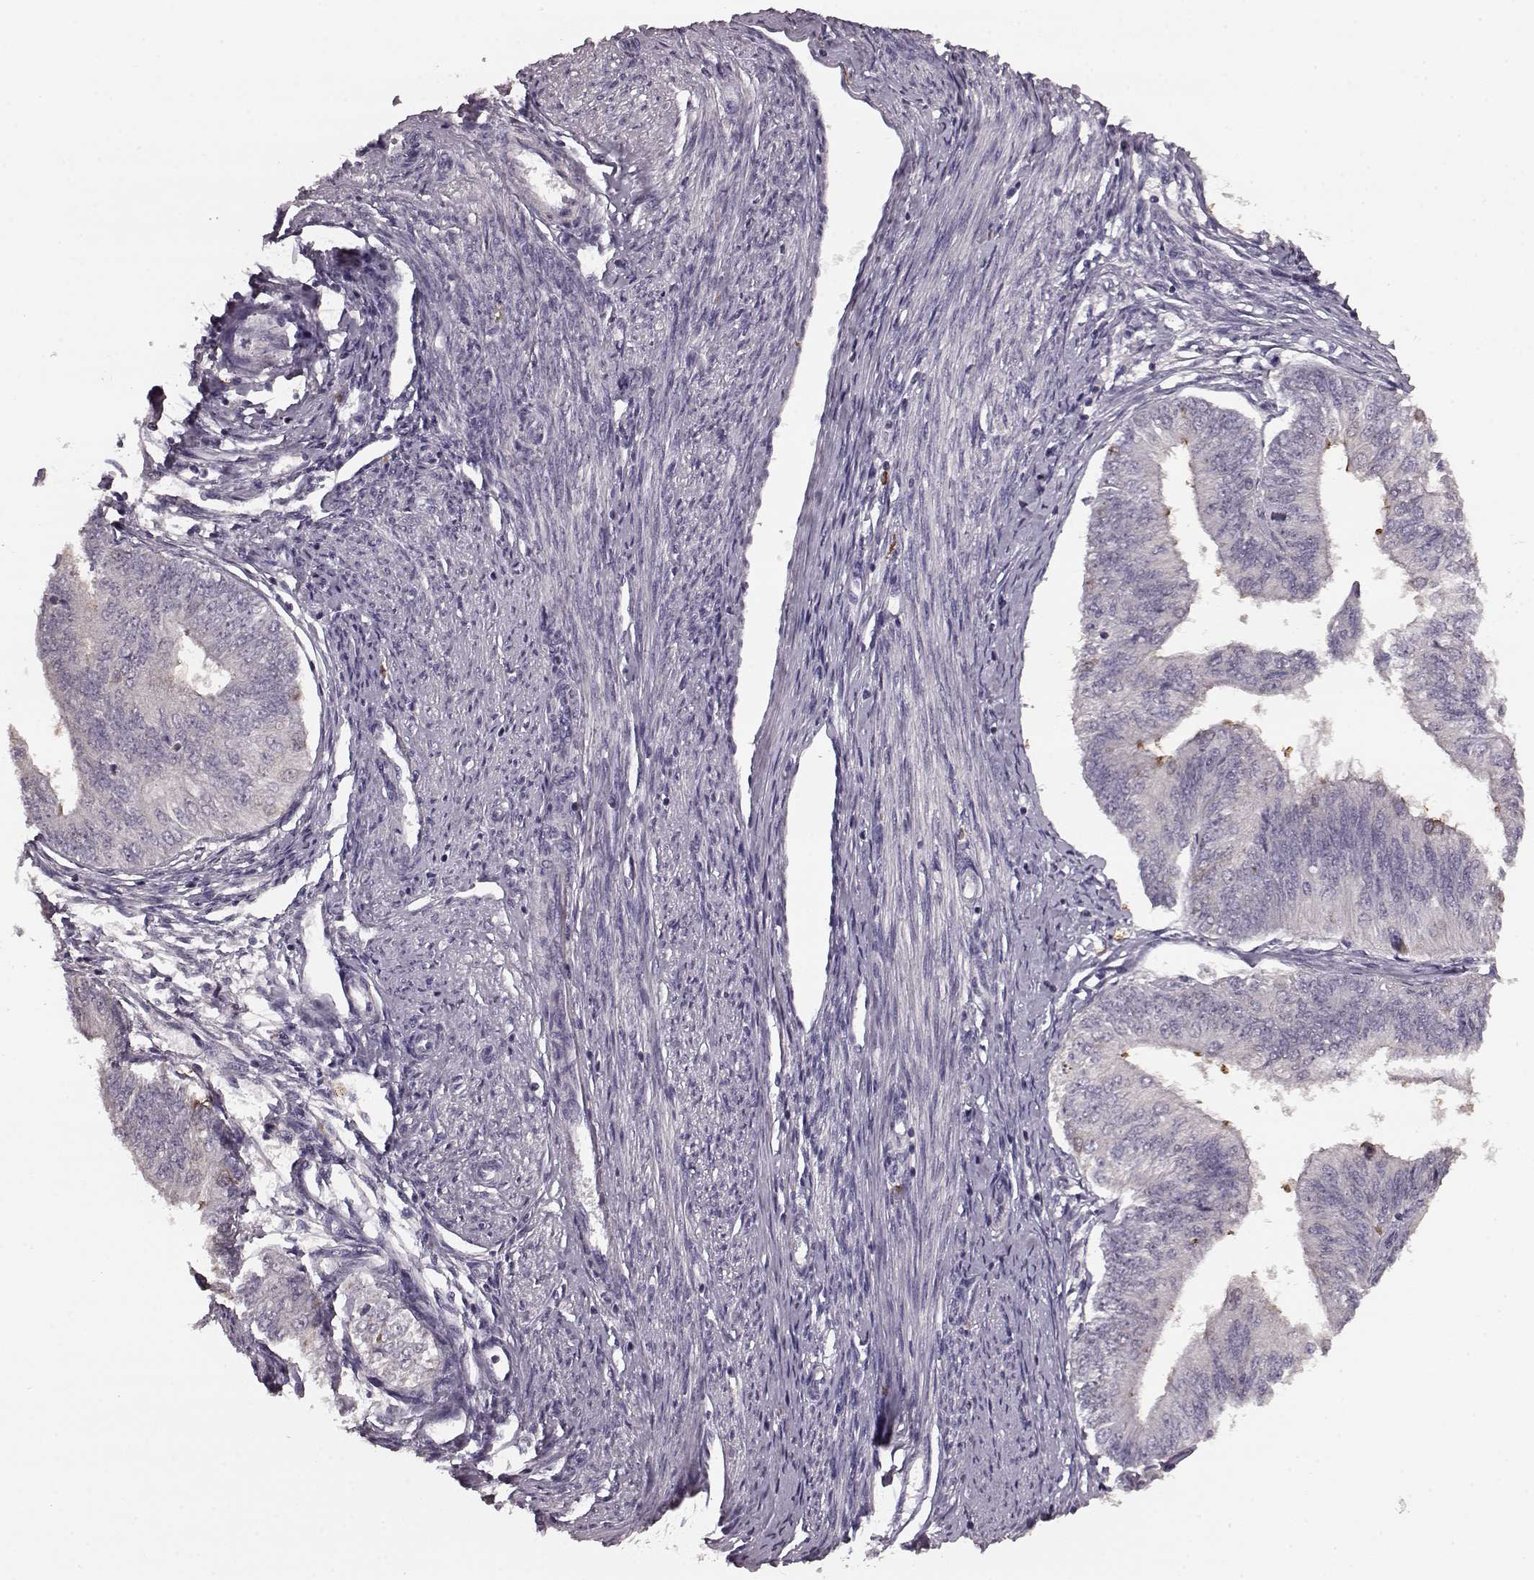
{"staining": {"intensity": "negative", "quantity": "none", "location": "none"}, "tissue": "endometrial cancer", "cell_type": "Tumor cells", "image_type": "cancer", "snomed": [{"axis": "morphology", "description": "Adenocarcinoma, NOS"}, {"axis": "topography", "description": "Endometrium"}], "caption": "This is an immunohistochemistry (IHC) photomicrograph of human adenocarcinoma (endometrial). There is no staining in tumor cells.", "gene": "SLC52A3", "patient": {"sex": "female", "age": 58}}